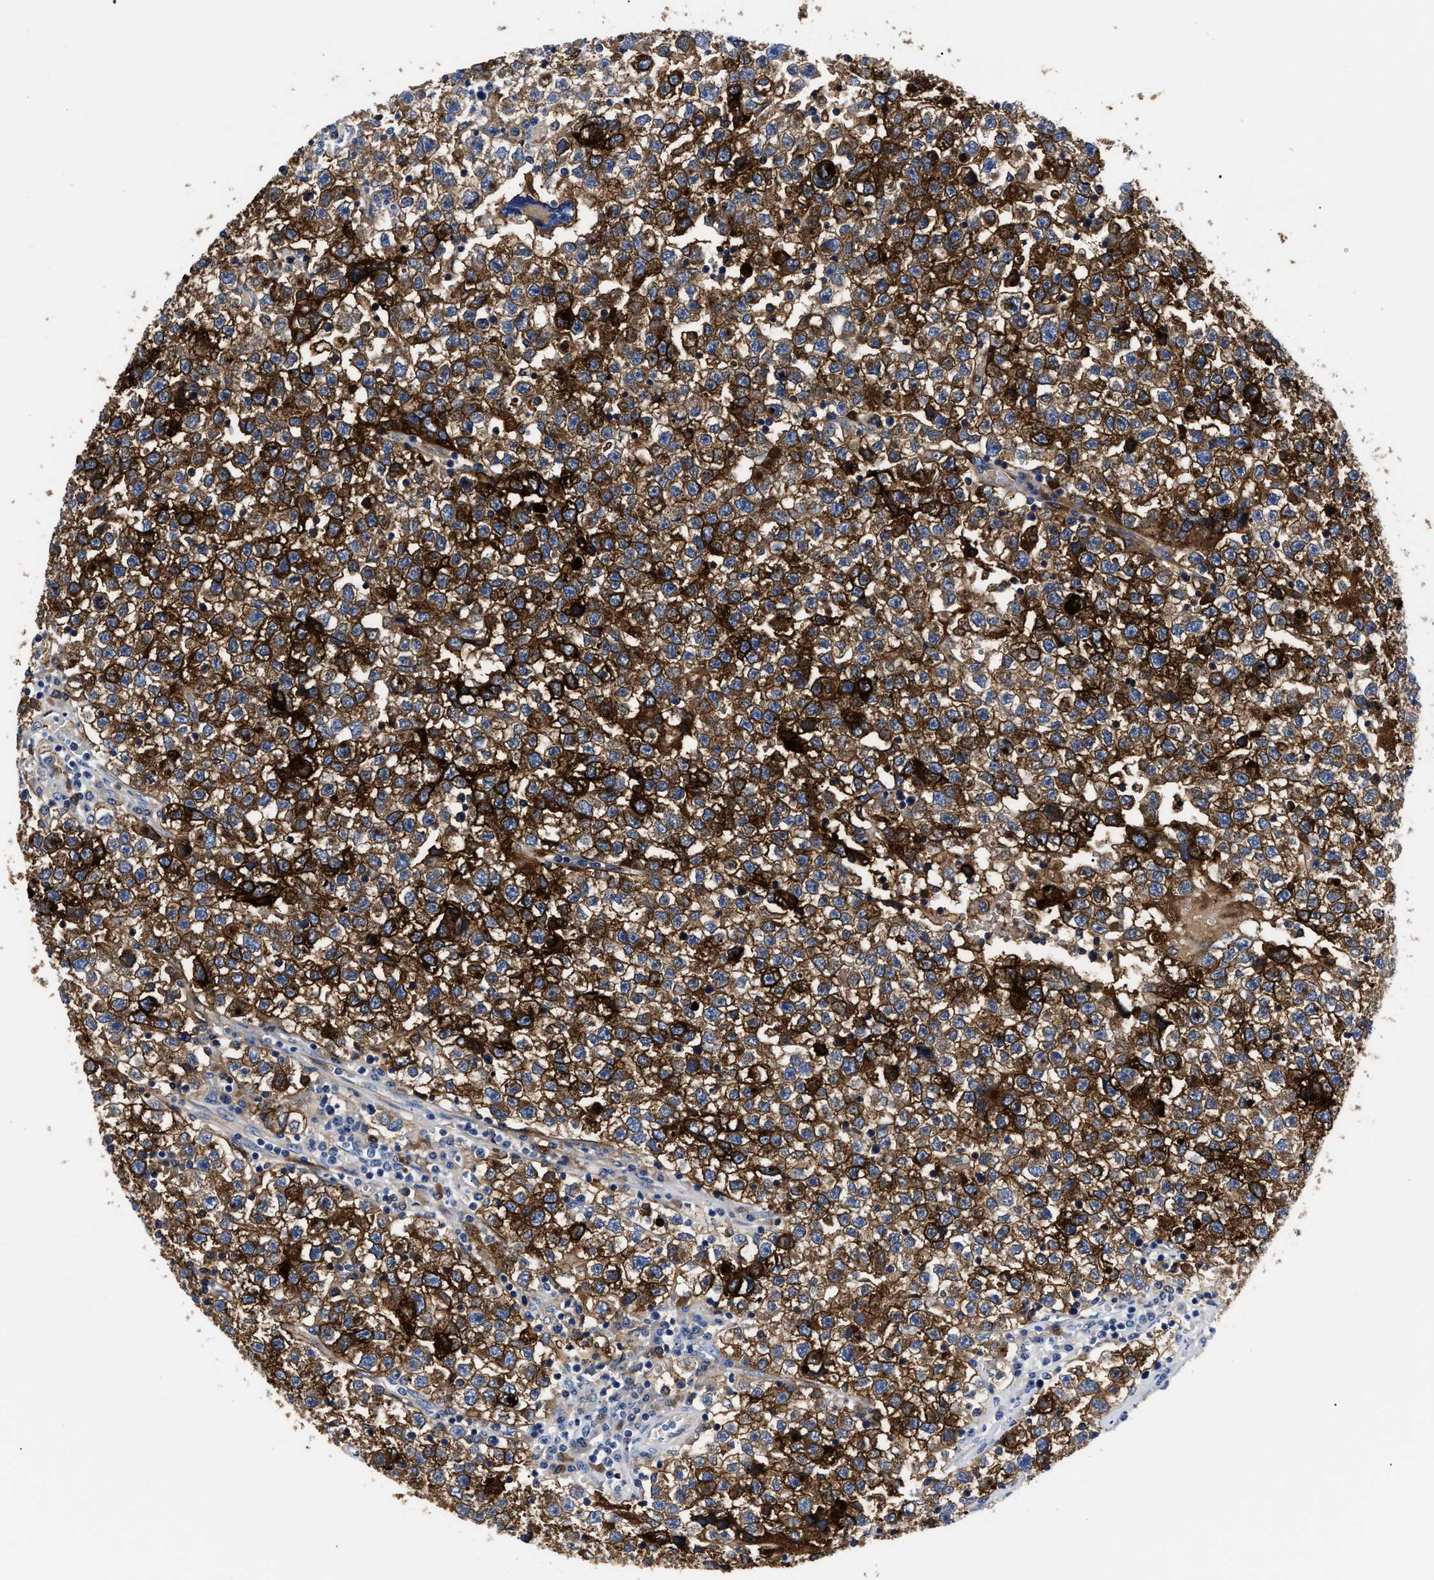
{"staining": {"intensity": "strong", "quantity": ">75%", "location": "cytoplasmic/membranous"}, "tissue": "testis cancer", "cell_type": "Tumor cells", "image_type": "cancer", "snomed": [{"axis": "morphology", "description": "Seminoma, NOS"}, {"axis": "topography", "description": "Testis"}], "caption": "Testis cancer (seminoma) stained with a brown dye demonstrates strong cytoplasmic/membranous positive staining in approximately >75% of tumor cells.", "gene": "ALPG", "patient": {"sex": "male", "age": 22}}